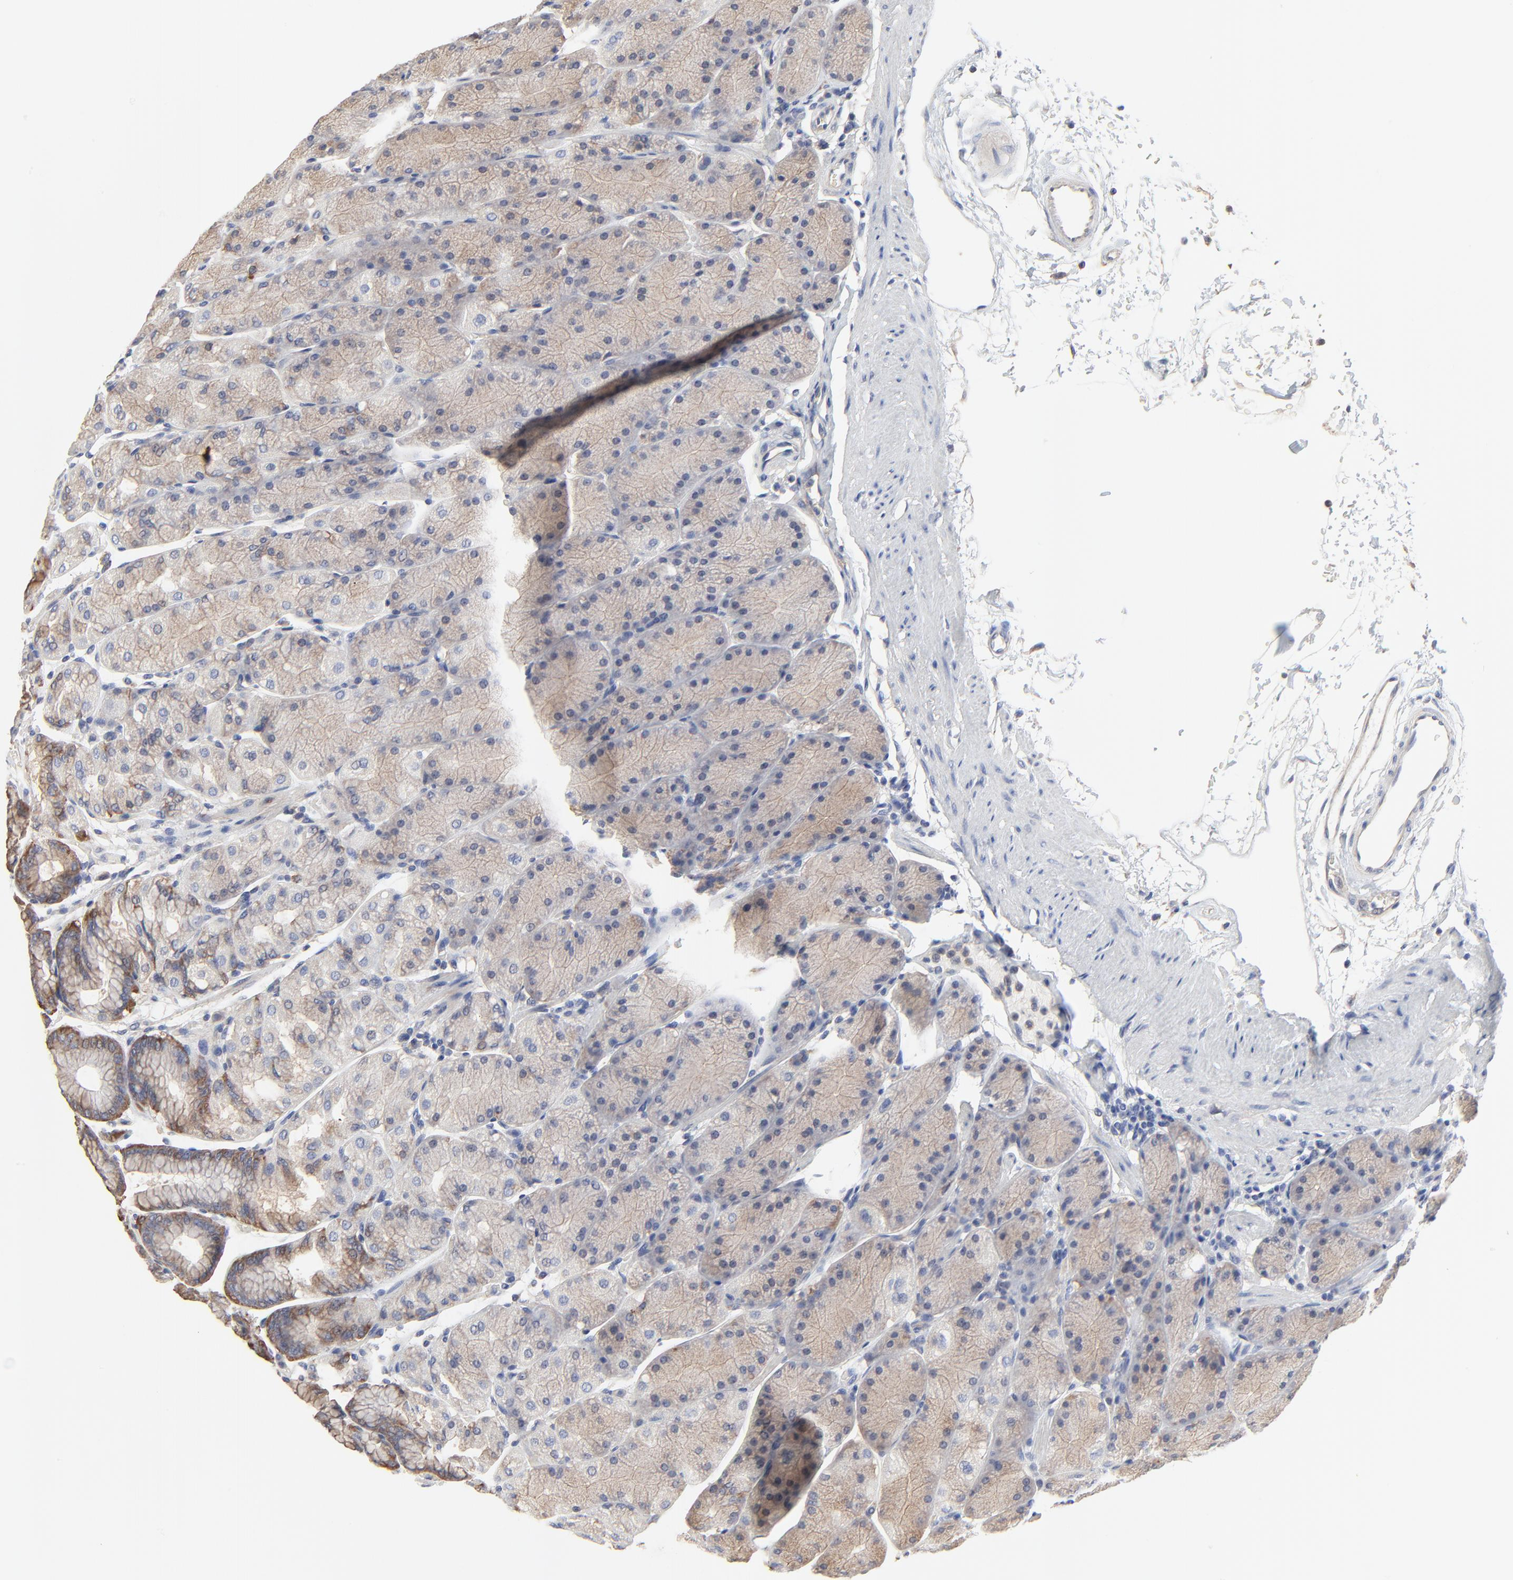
{"staining": {"intensity": "moderate", "quantity": ">75%", "location": "cytoplasmic/membranous"}, "tissue": "stomach", "cell_type": "Glandular cells", "image_type": "normal", "snomed": [{"axis": "morphology", "description": "Normal tissue, NOS"}, {"axis": "topography", "description": "Stomach, upper"}, {"axis": "topography", "description": "Stomach"}], "caption": "Protein staining reveals moderate cytoplasmic/membranous positivity in approximately >75% of glandular cells in normal stomach.", "gene": "NXF3", "patient": {"sex": "male", "age": 76}}